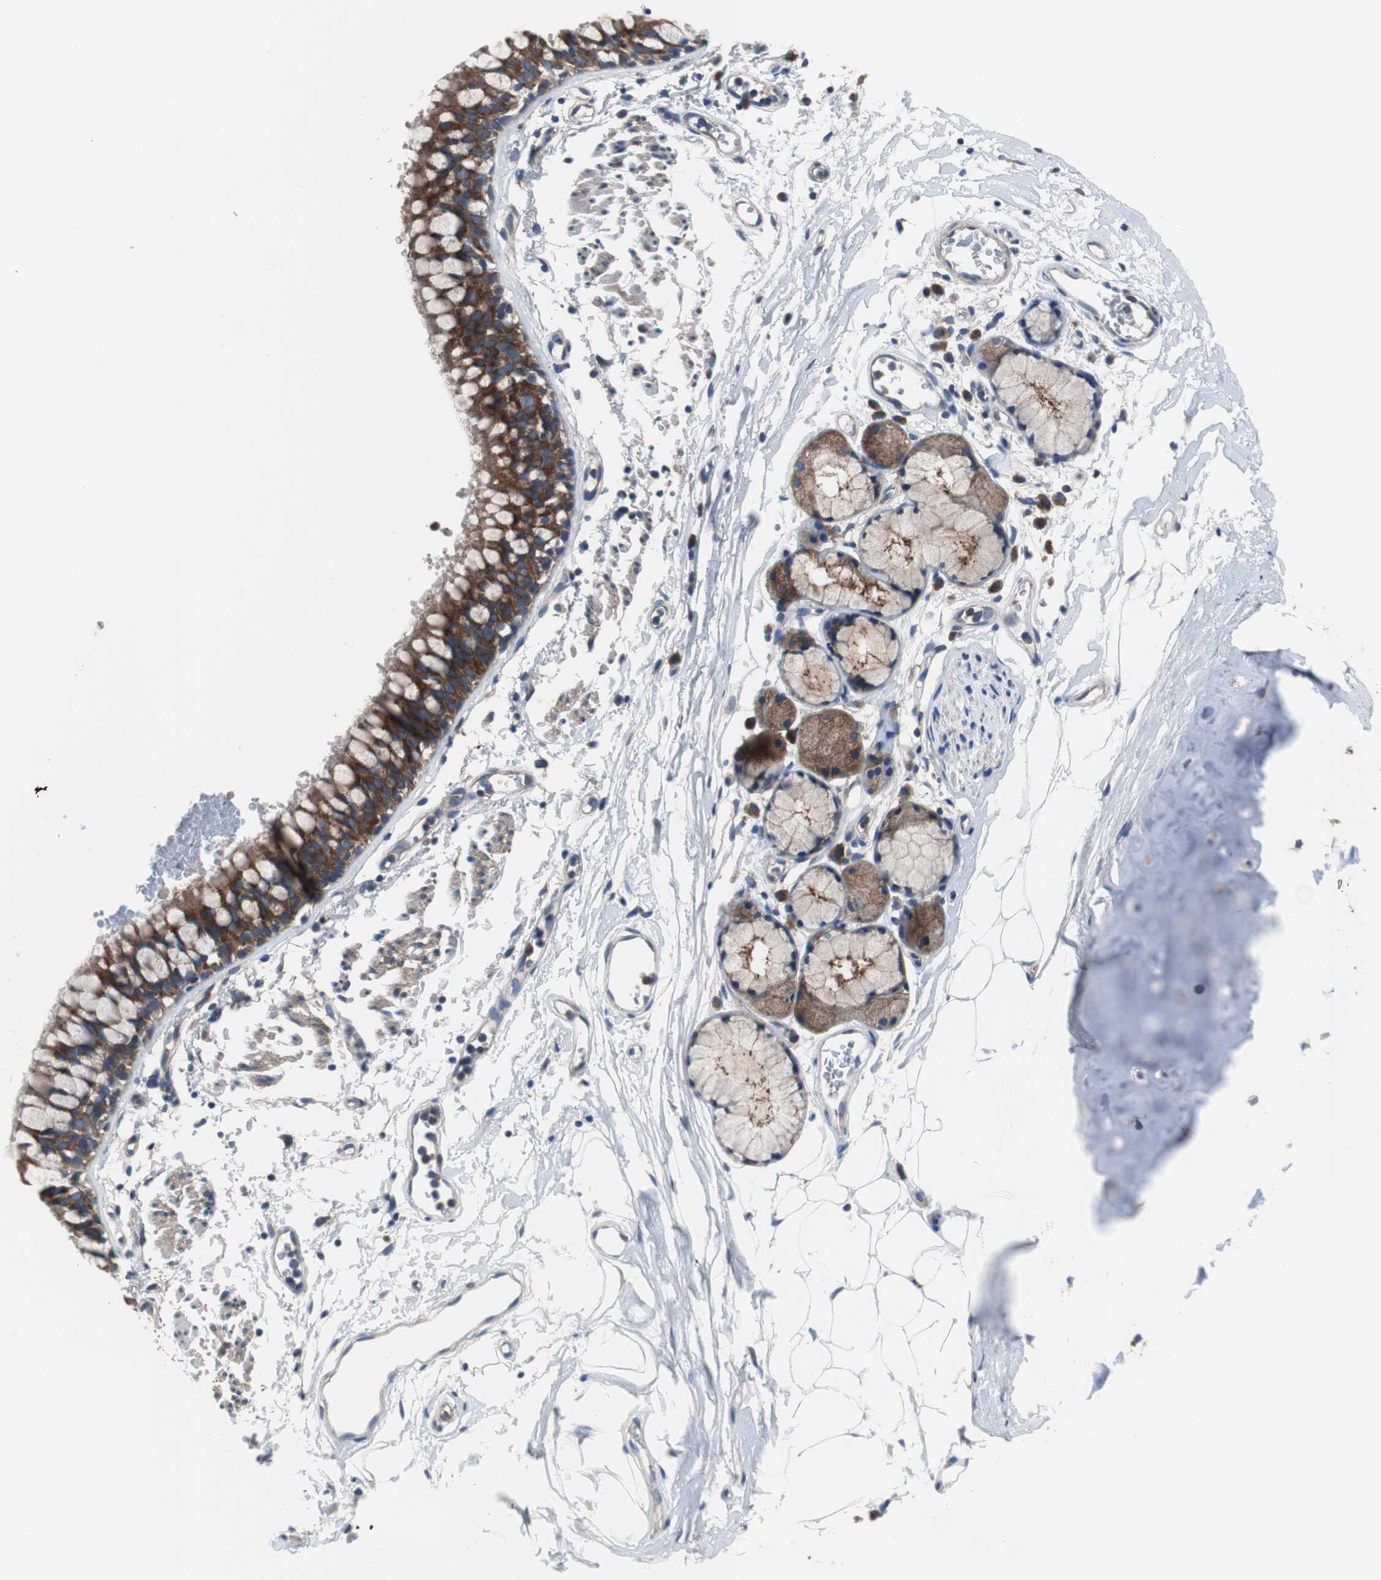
{"staining": {"intensity": "strong", "quantity": ">75%", "location": "cytoplasmic/membranous"}, "tissue": "bronchus", "cell_type": "Respiratory epithelial cells", "image_type": "normal", "snomed": [{"axis": "morphology", "description": "Normal tissue, NOS"}, {"axis": "topography", "description": "Bronchus"}], "caption": "Protein expression by IHC reveals strong cytoplasmic/membranous positivity in about >75% of respiratory epithelial cells in unremarkable bronchus.", "gene": "BRAF", "patient": {"sex": "female", "age": 73}}